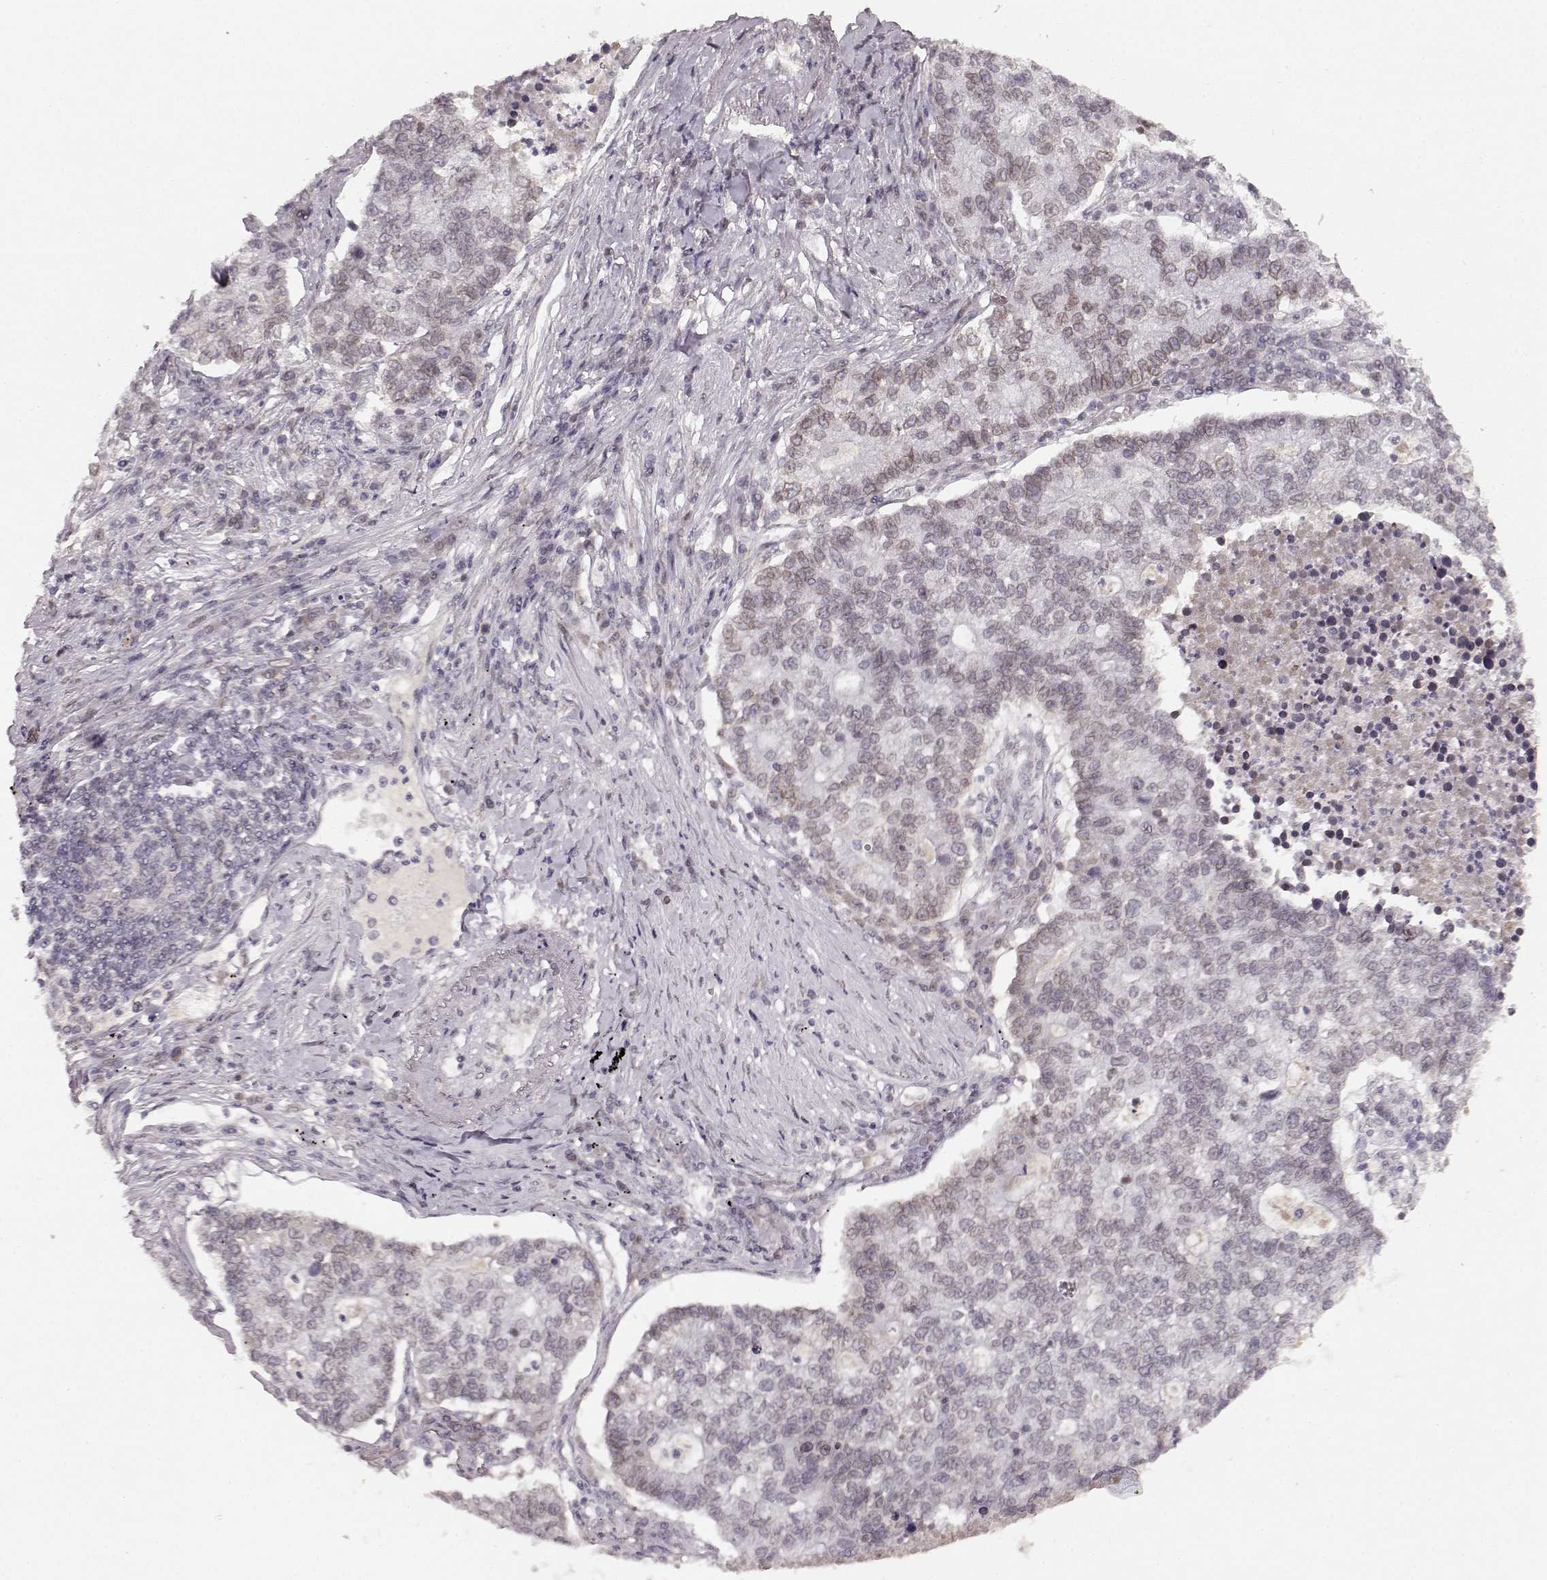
{"staining": {"intensity": "weak", "quantity": "25%-75%", "location": "cytoplasmic/membranous,nuclear"}, "tissue": "lung cancer", "cell_type": "Tumor cells", "image_type": "cancer", "snomed": [{"axis": "morphology", "description": "Adenocarcinoma, NOS"}, {"axis": "topography", "description": "Lung"}], "caption": "Lung cancer stained with immunohistochemistry (IHC) displays weak cytoplasmic/membranous and nuclear staining in about 25%-75% of tumor cells.", "gene": "DCAF12", "patient": {"sex": "male", "age": 57}}